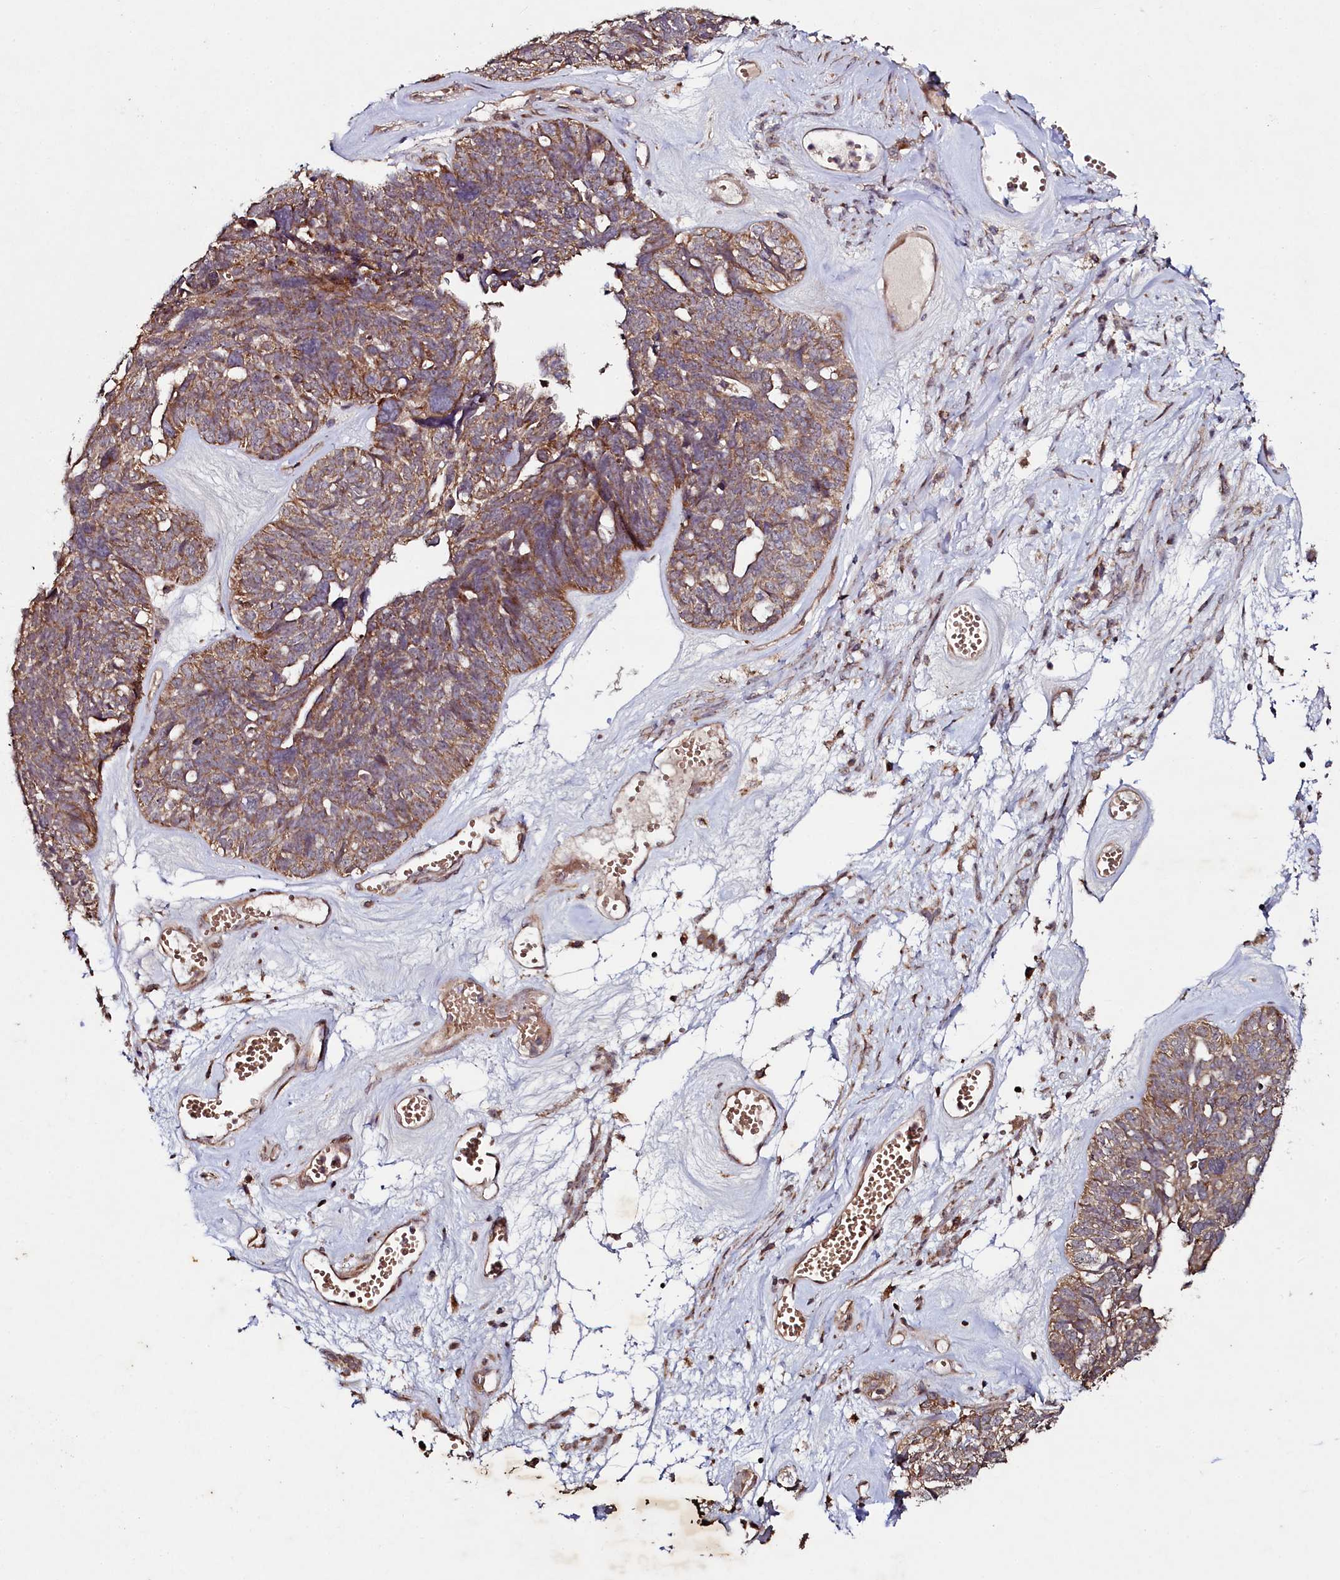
{"staining": {"intensity": "moderate", "quantity": ">75%", "location": "cytoplasmic/membranous"}, "tissue": "ovarian cancer", "cell_type": "Tumor cells", "image_type": "cancer", "snomed": [{"axis": "morphology", "description": "Cystadenocarcinoma, serous, NOS"}, {"axis": "topography", "description": "Ovary"}], "caption": "Protein staining displays moderate cytoplasmic/membranous expression in approximately >75% of tumor cells in ovarian serous cystadenocarcinoma.", "gene": "SEC24C", "patient": {"sex": "female", "age": 79}}